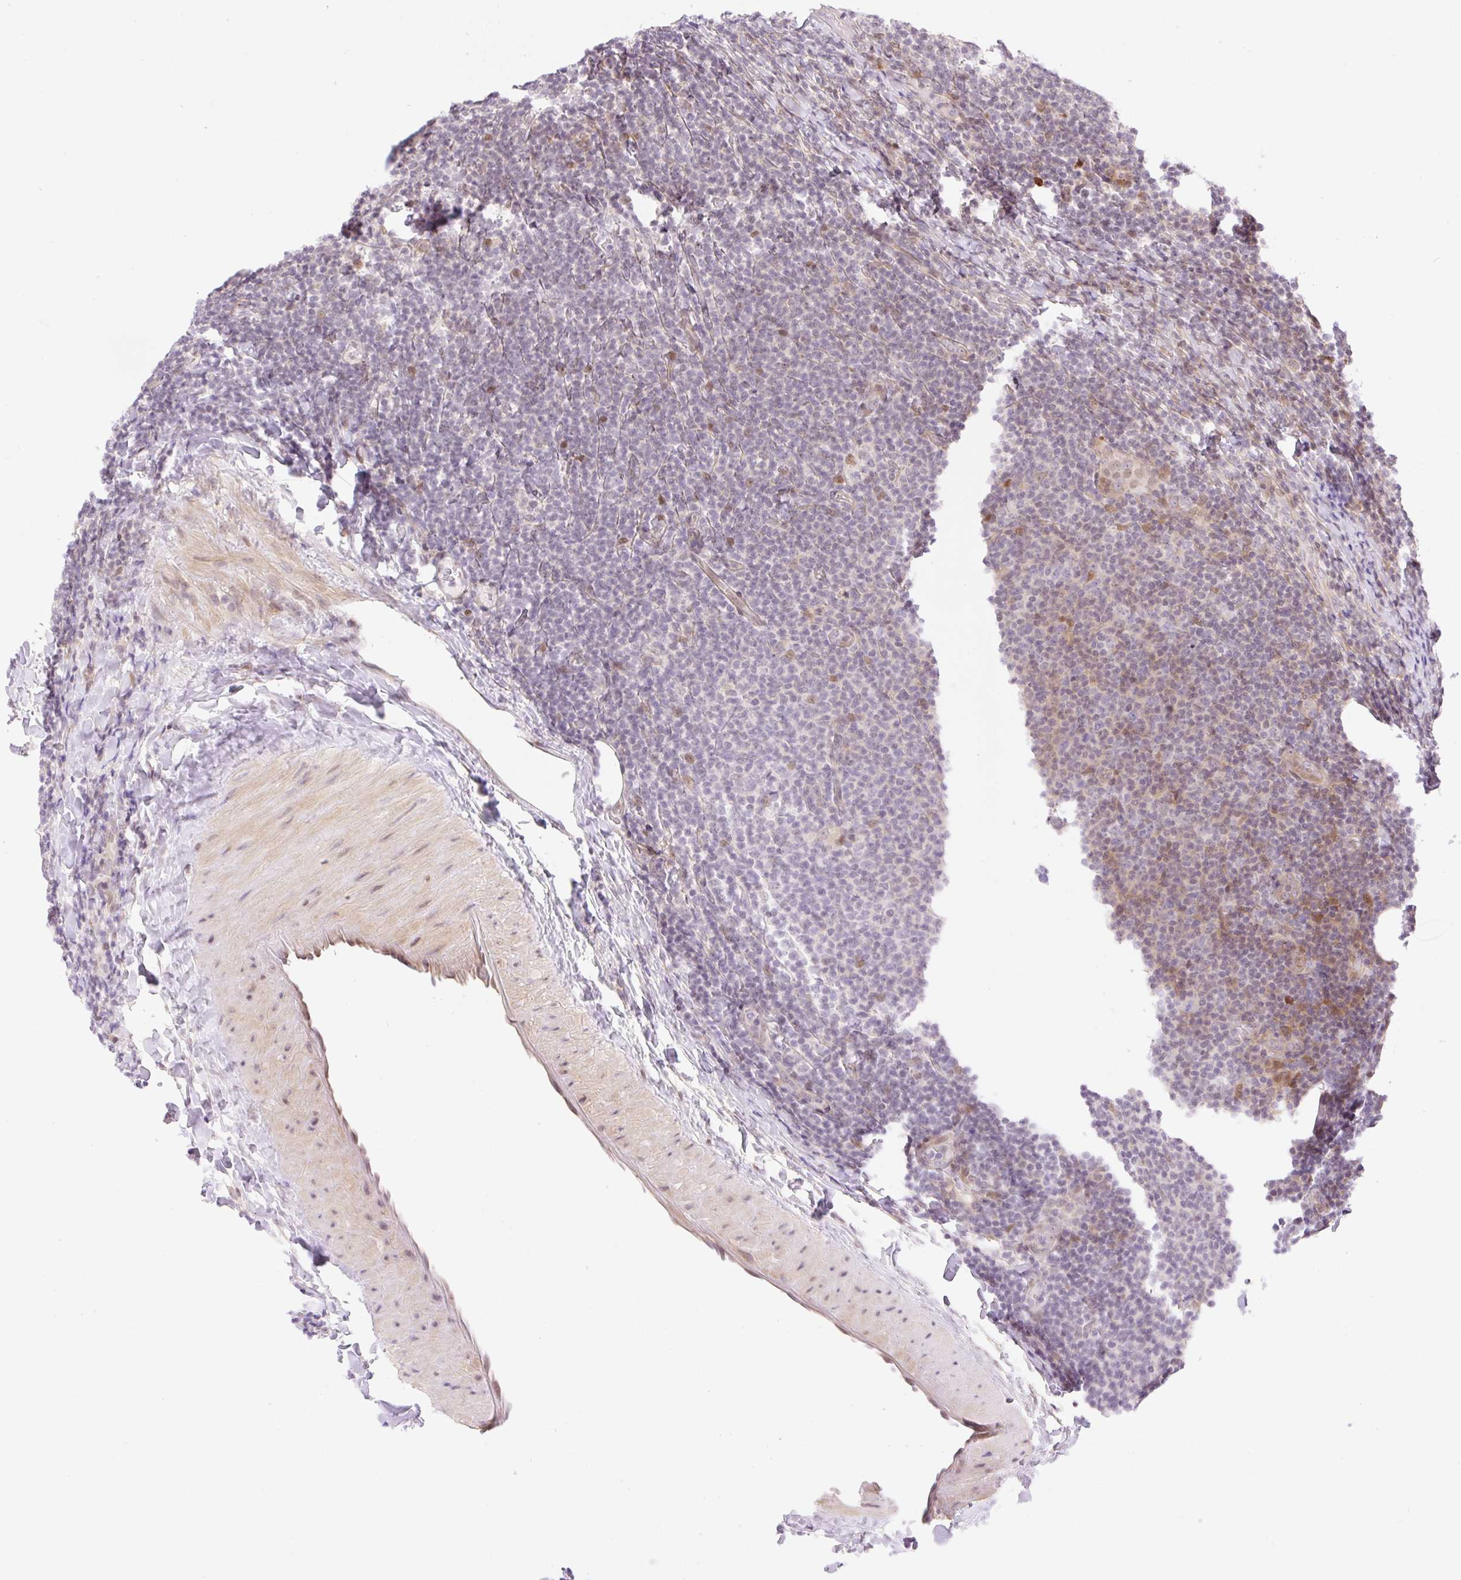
{"staining": {"intensity": "negative", "quantity": "none", "location": "none"}, "tissue": "lymphoma", "cell_type": "Tumor cells", "image_type": "cancer", "snomed": [{"axis": "morphology", "description": "Malignant lymphoma, non-Hodgkin's type, Low grade"}, {"axis": "topography", "description": "Lymph node"}], "caption": "Immunohistochemistry (IHC) histopathology image of neoplastic tissue: human malignant lymphoma, non-Hodgkin's type (low-grade) stained with DAB shows no significant protein expression in tumor cells.", "gene": "ZFP41", "patient": {"sex": "male", "age": 66}}